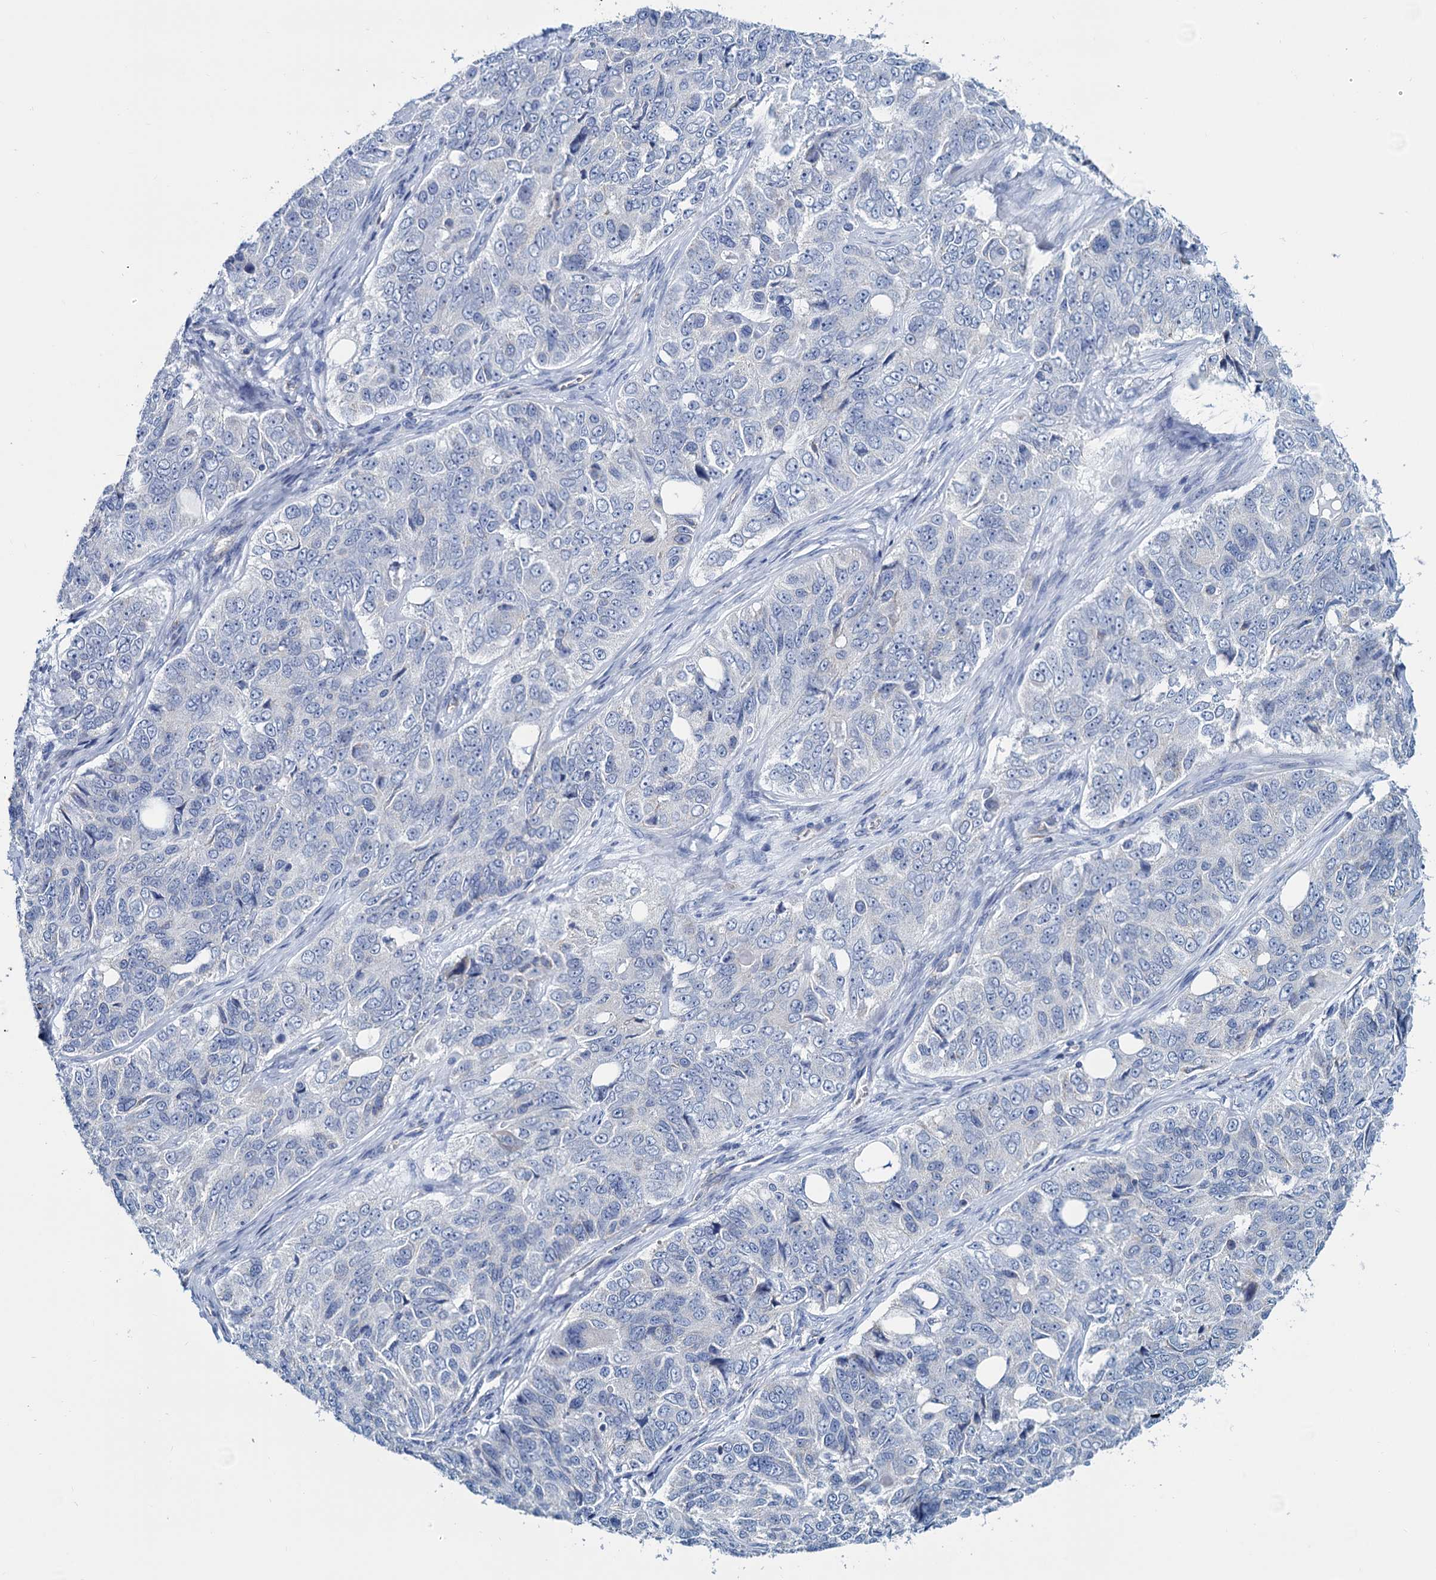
{"staining": {"intensity": "negative", "quantity": "none", "location": "none"}, "tissue": "ovarian cancer", "cell_type": "Tumor cells", "image_type": "cancer", "snomed": [{"axis": "morphology", "description": "Carcinoma, endometroid"}, {"axis": "topography", "description": "Ovary"}], "caption": "A high-resolution micrograph shows IHC staining of ovarian endometroid carcinoma, which displays no significant expression in tumor cells.", "gene": "SLC1A3", "patient": {"sex": "female", "age": 51}}